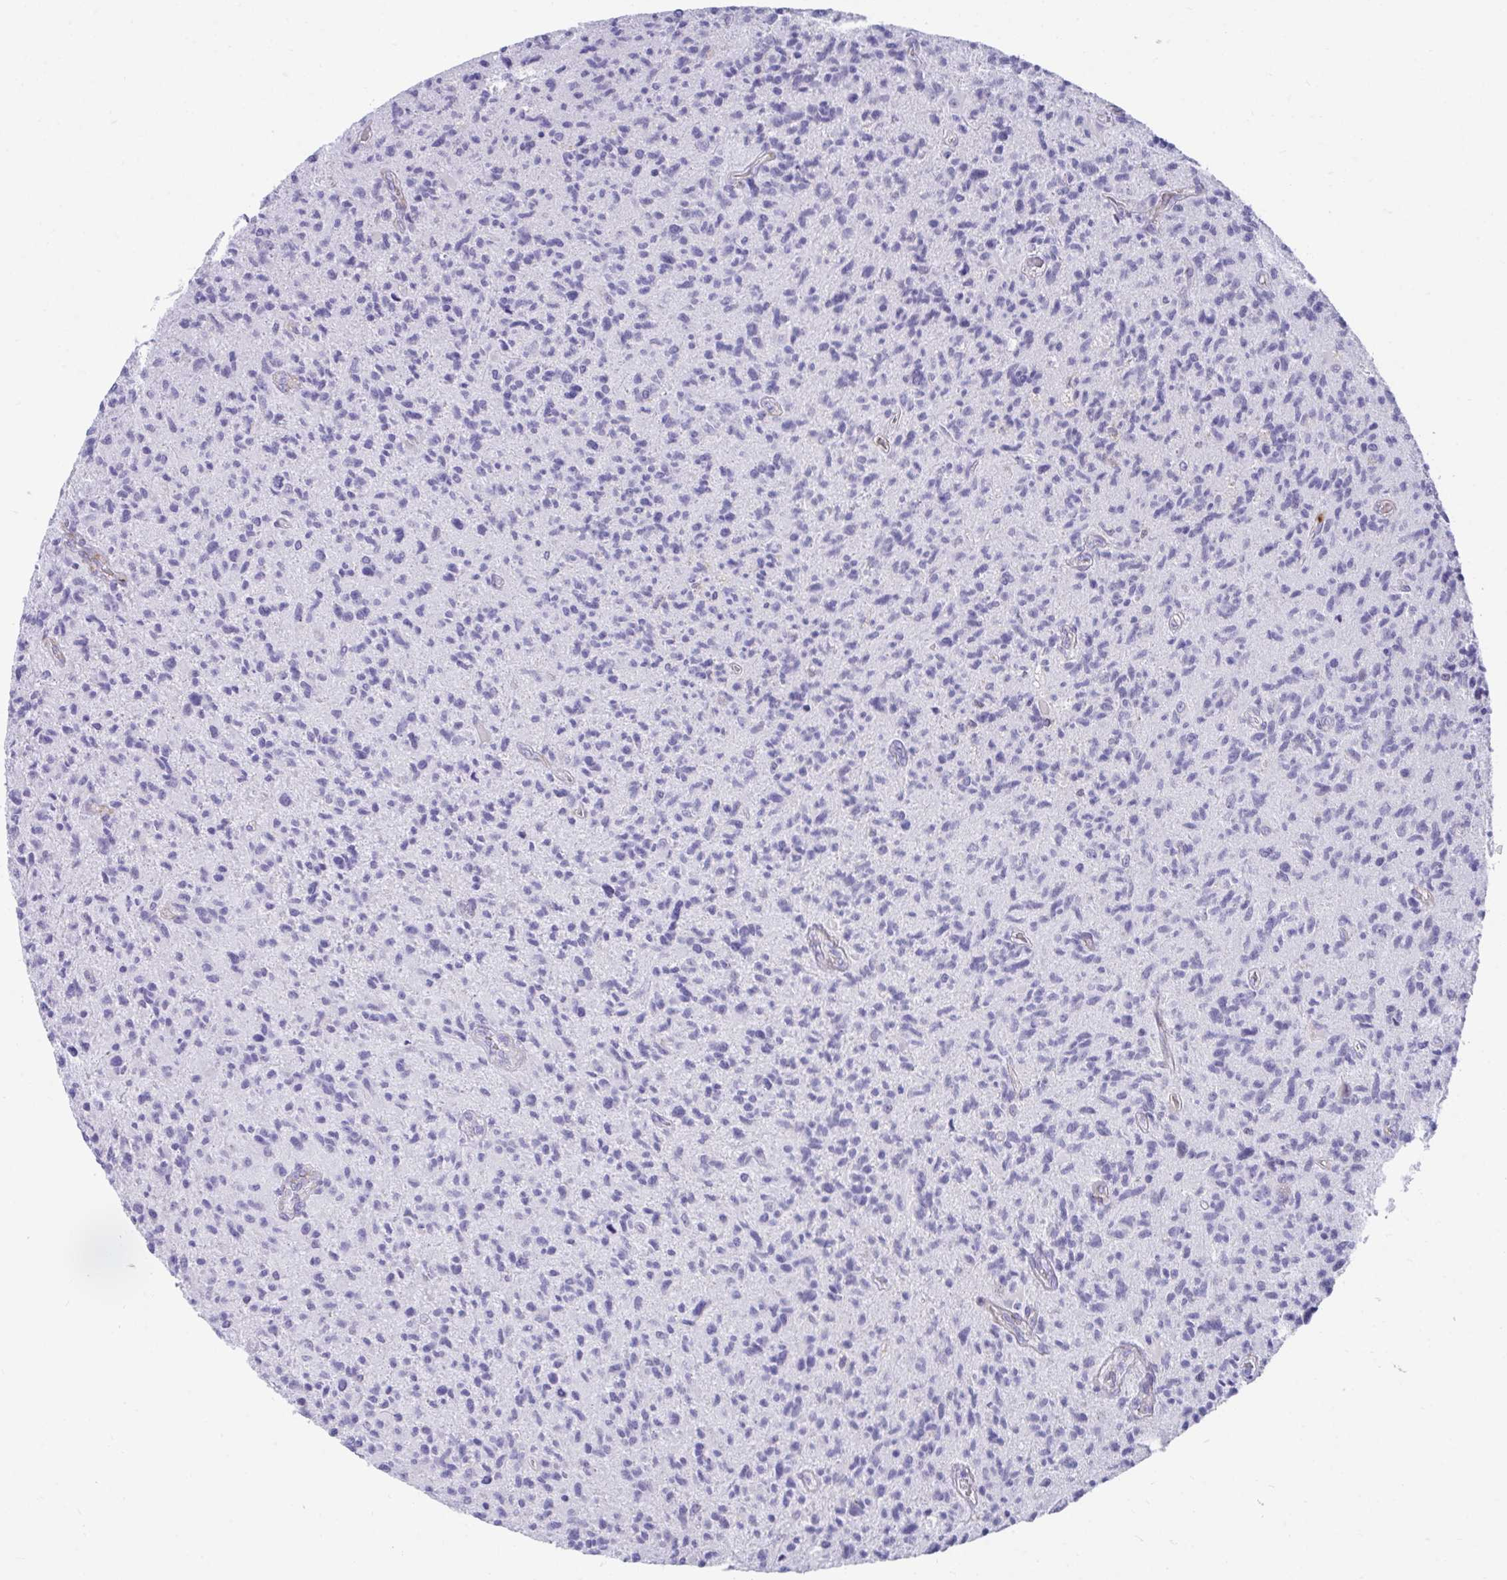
{"staining": {"intensity": "negative", "quantity": "none", "location": "none"}, "tissue": "glioma", "cell_type": "Tumor cells", "image_type": "cancer", "snomed": [{"axis": "morphology", "description": "Glioma, malignant, High grade"}, {"axis": "topography", "description": "Brain"}], "caption": "The immunohistochemistry histopathology image has no significant staining in tumor cells of glioma tissue.", "gene": "CSTB", "patient": {"sex": "female", "age": 70}}